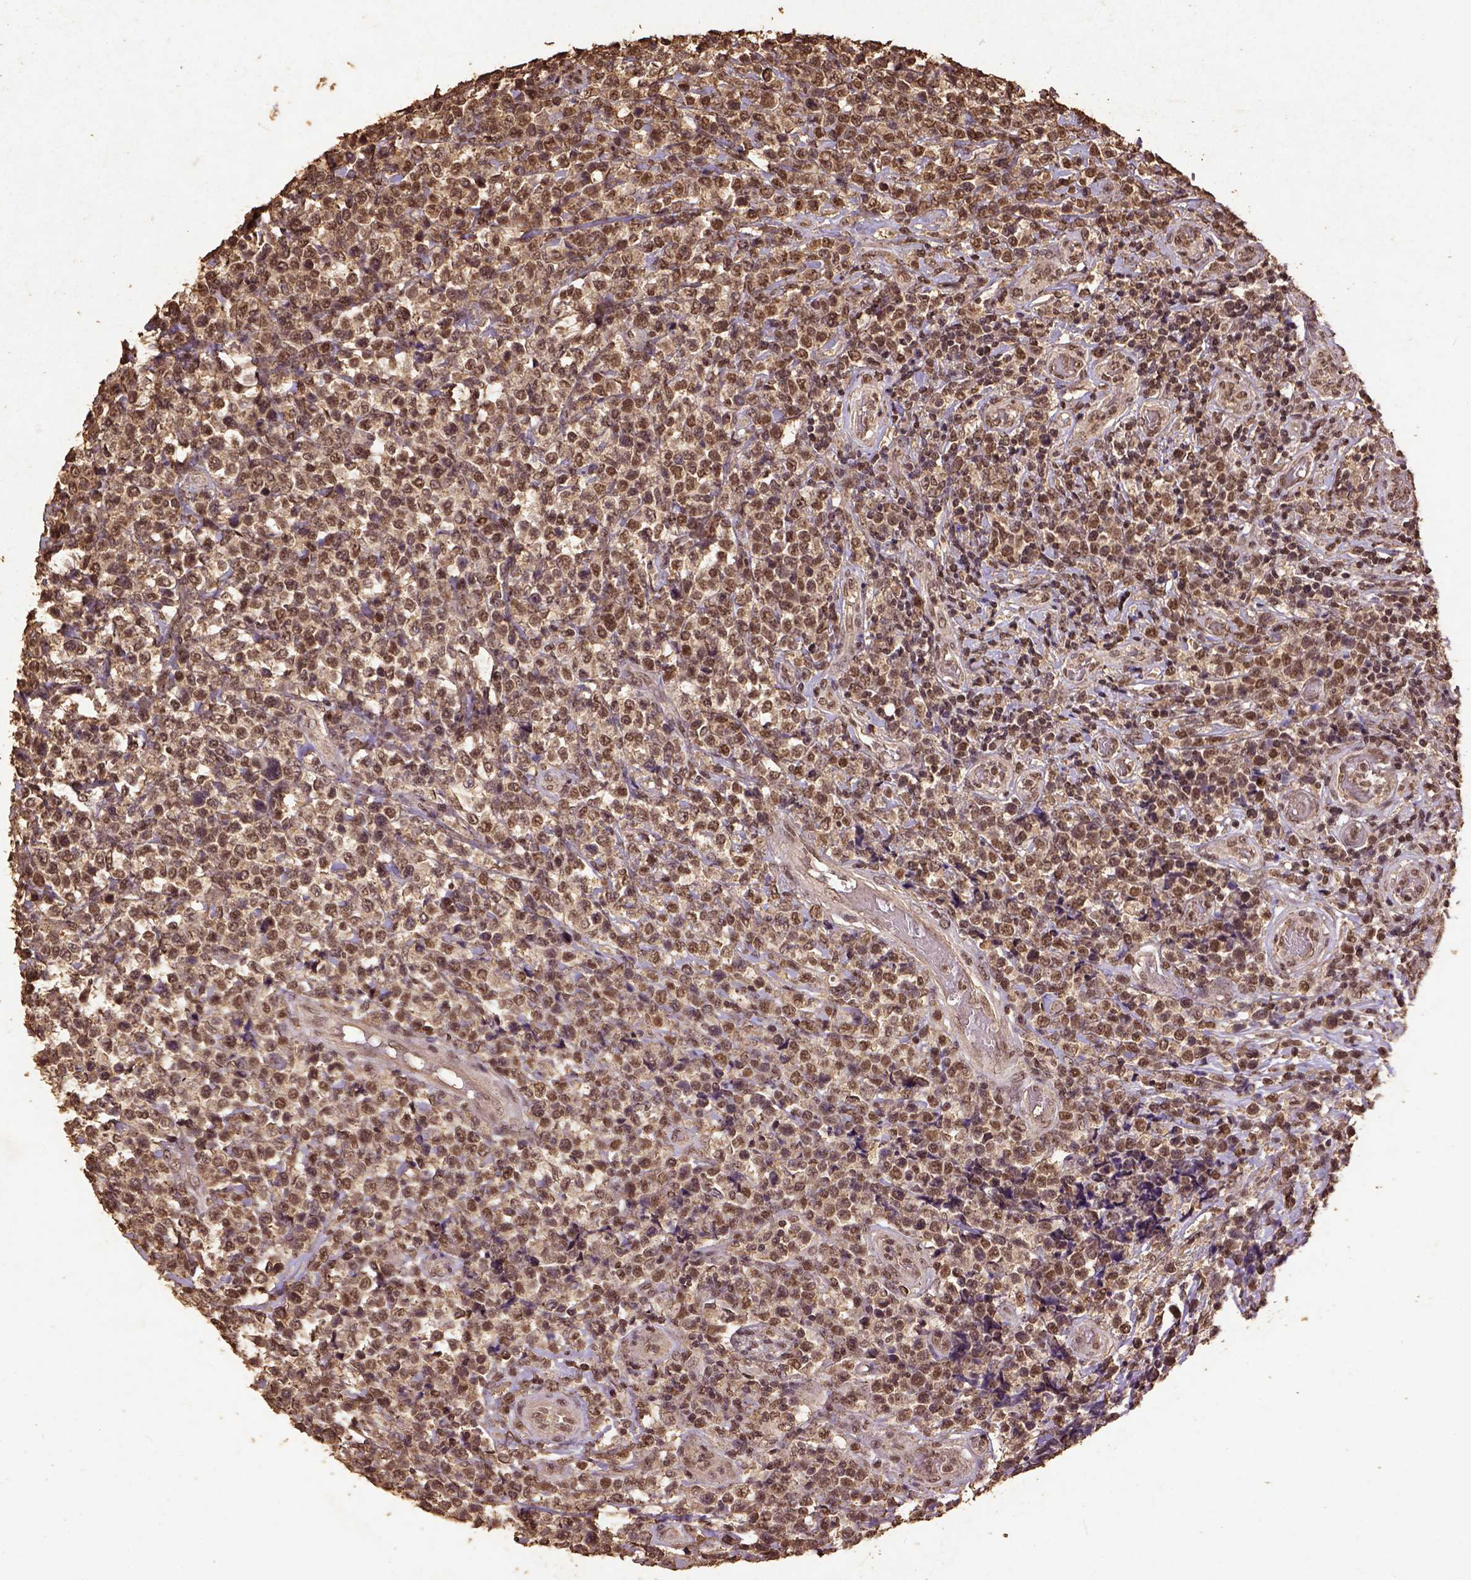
{"staining": {"intensity": "moderate", "quantity": ">75%", "location": "nuclear"}, "tissue": "lymphoma", "cell_type": "Tumor cells", "image_type": "cancer", "snomed": [{"axis": "morphology", "description": "Malignant lymphoma, non-Hodgkin's type, High grade"}, {"axis": "topography", "description": "Soft tissue"}], "caption": "The immunohistochemical stain shows moderate nuclear positivity in tumor cells of high-grade malignant lymphoma, non-Hodgkin's type tissue. Ihc stains the protein in brown and the nuclei are stained blue.", "gene": "NACC1", "patient": {"sex": "female", "age": 56}}